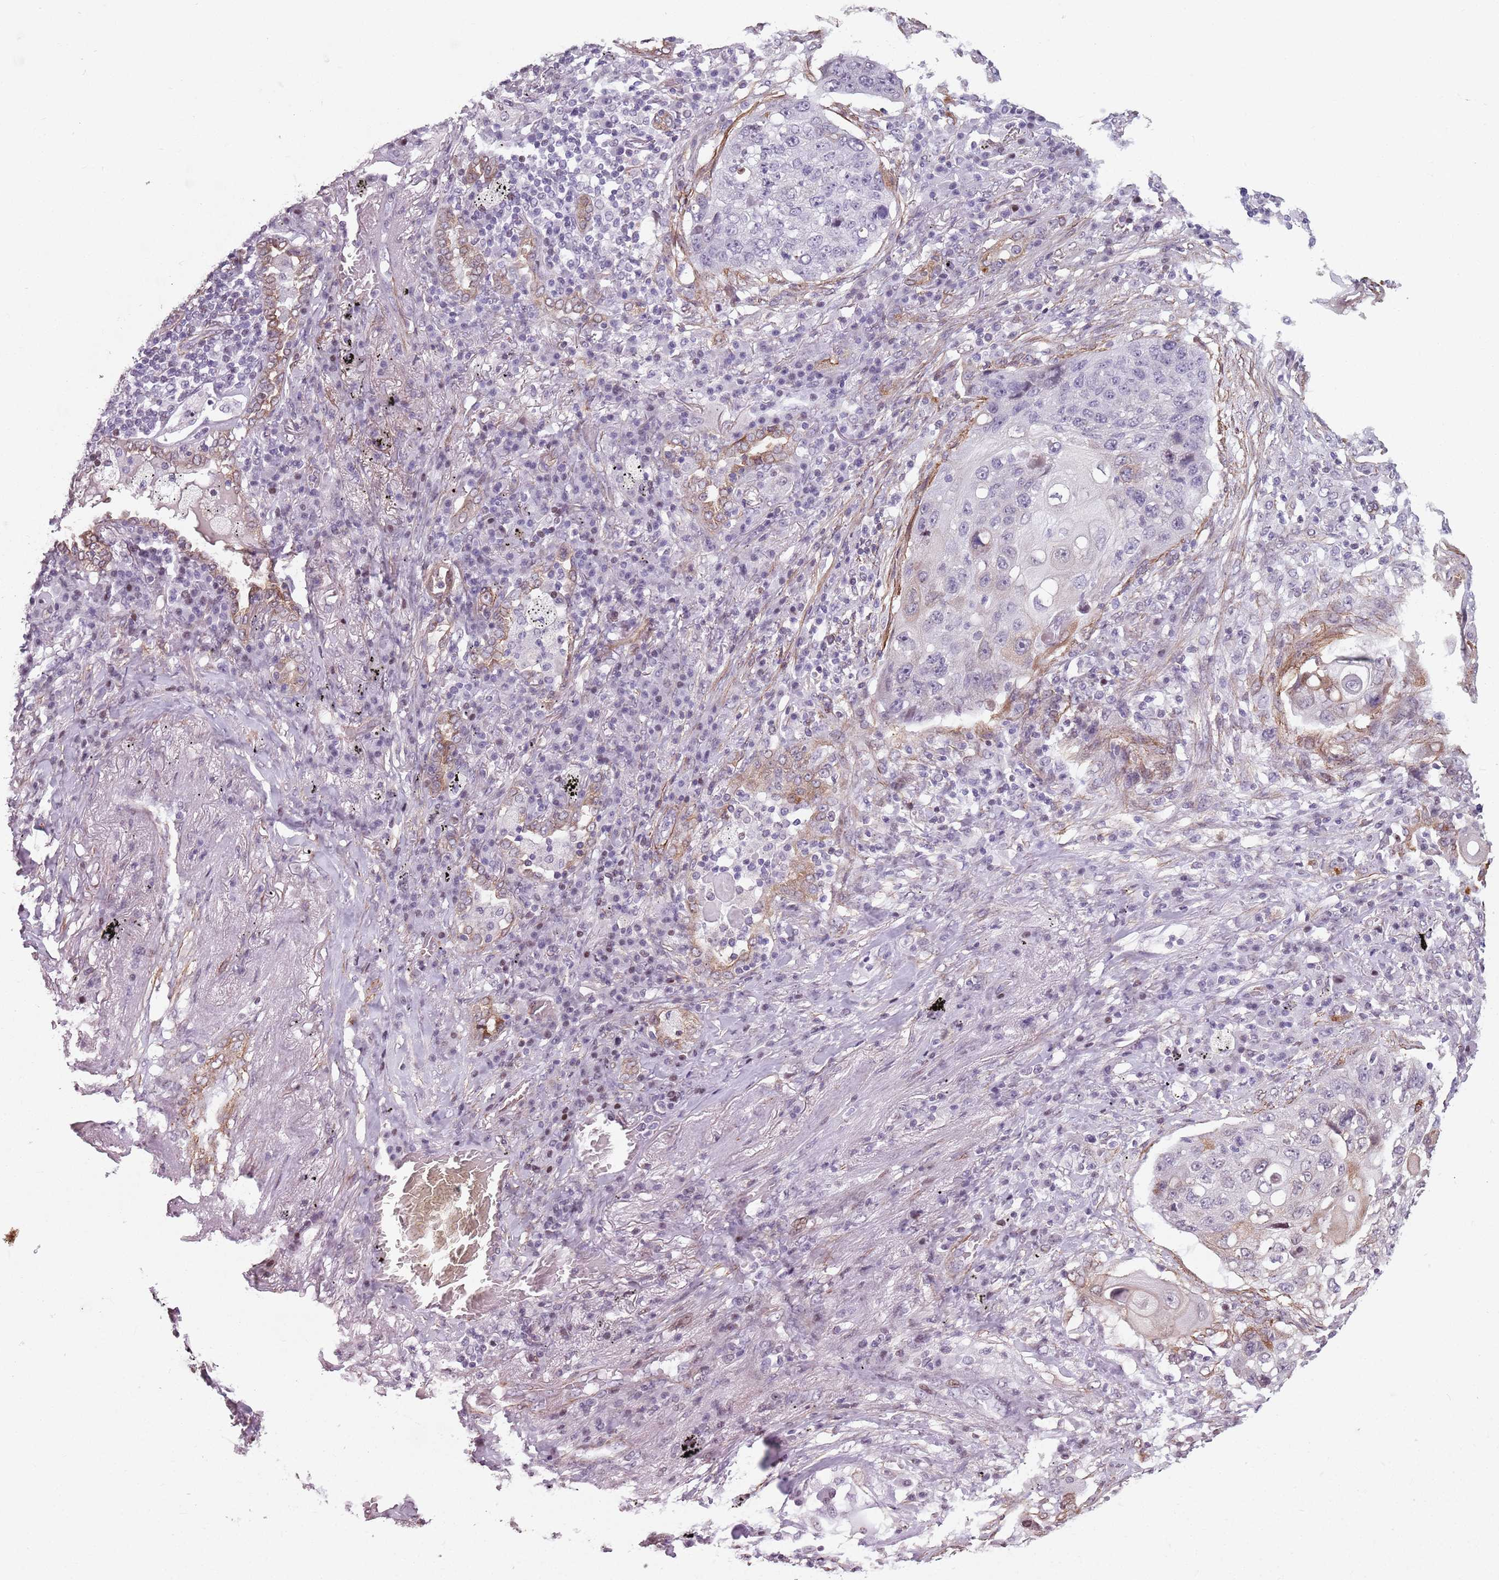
{"staining": {"intensity": "negative", "quantity": "none", "location": "none"}, "tissue": "lung cancer", "cell_type": "Tumor cells", "image_type": "cancer", "snomed": [{"axis": "morphology", "description": "Squamous cell carcinoma, NOS"}, {"axis": "topography", "description": "Lung"}], "caption": "IHC image of neoplastic tissue: lung cancer stained with DAB (3,3'-diaminobenzidine) exhibits no significant protein staining in tumor cells.", "gene": "TMC4", "patient": {"sex": "female", "age": 63}}